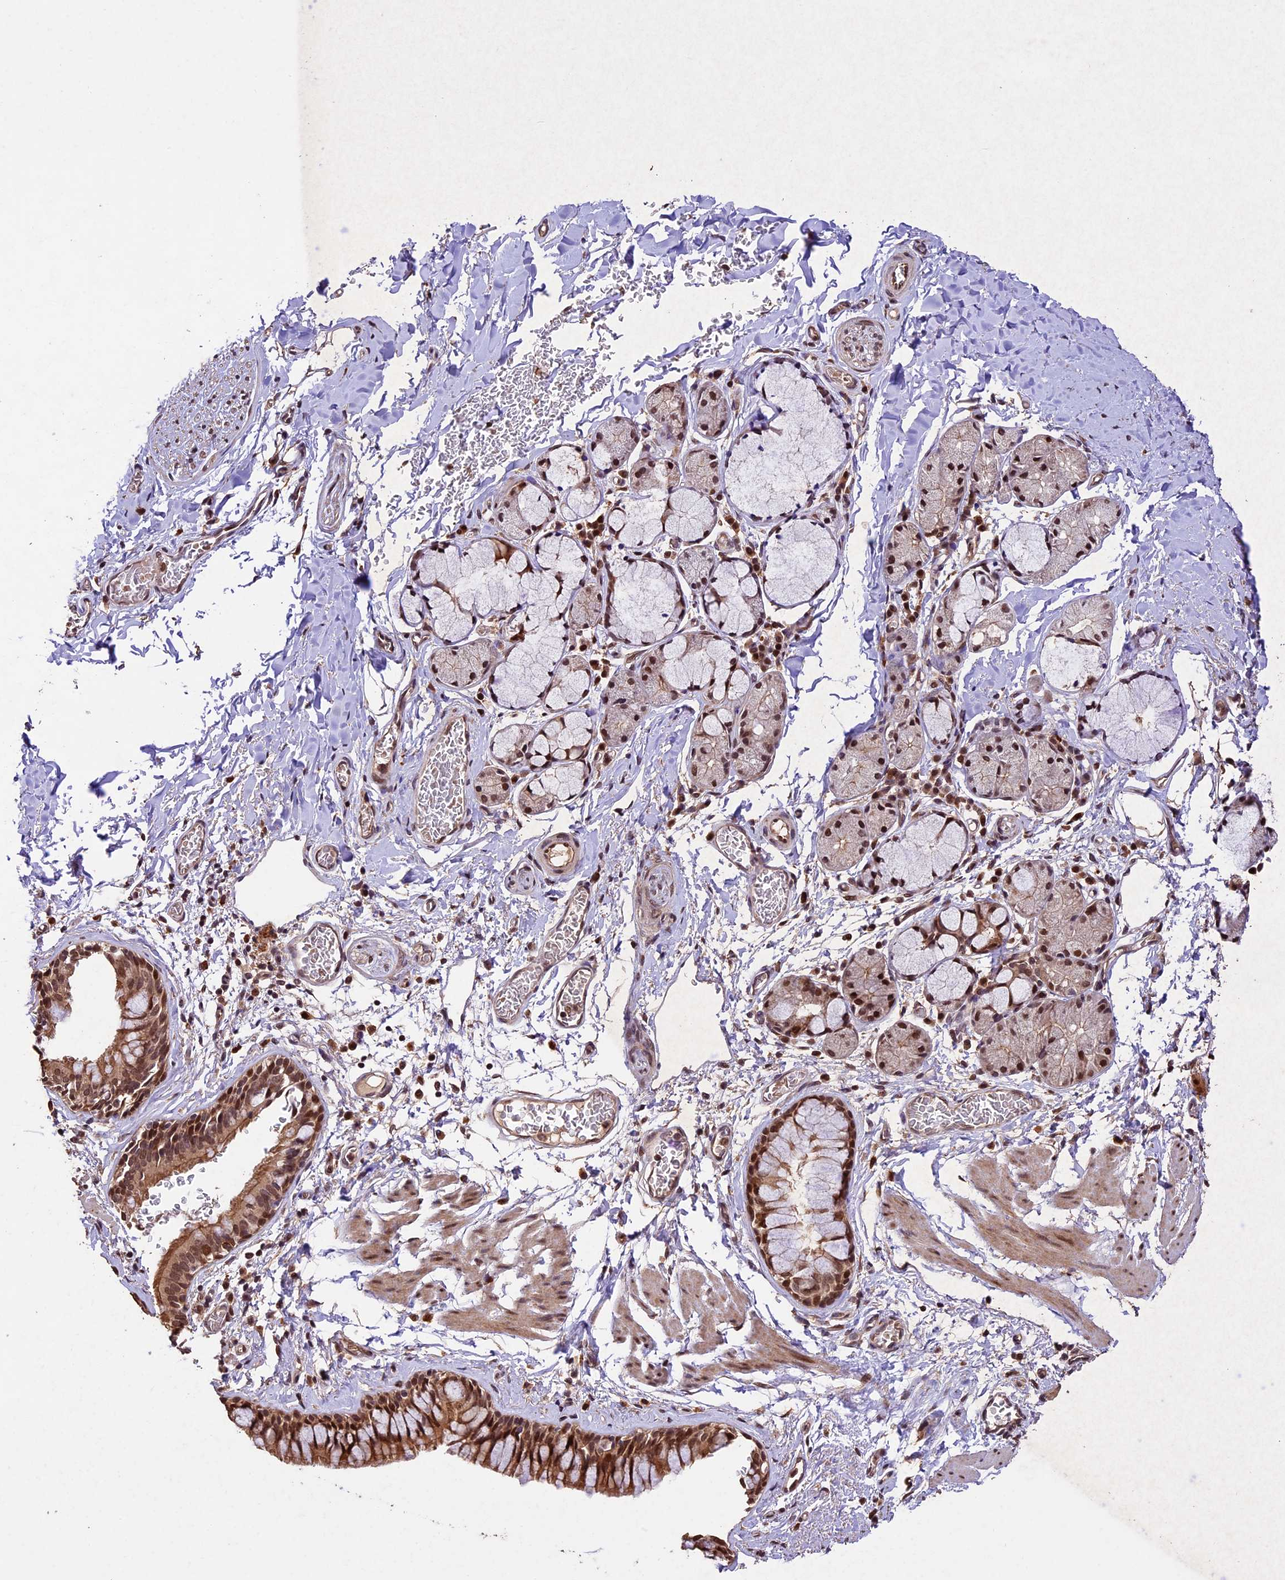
{"staining": {"intensity": "moderate", "quantity": ">75%", "location": "cytoplasmic/membranous,nuclear"}, "tissue": "bronchus", "cell_type": "Respiratory epithelial cells", "image_type": "normal", "snomed": [{"axis": "morphology", "description": "Normal tissue, NOS"}, {"axis": "topography", "description": "Cartilage tissue"}, {"axis": "topography", "description": "Bronchus"}], "caption": "Immunohistochemistry (DAB (3,3'-diaminobenzidine)) staining of normal bronchus shows moderate cytoplasmic/membranous,nuclear protein positivity in approximately >75% of respiratory epithelial cells.", "gene": "CDKN2AIP", "patient": {"sex": "female", "age": 36}}